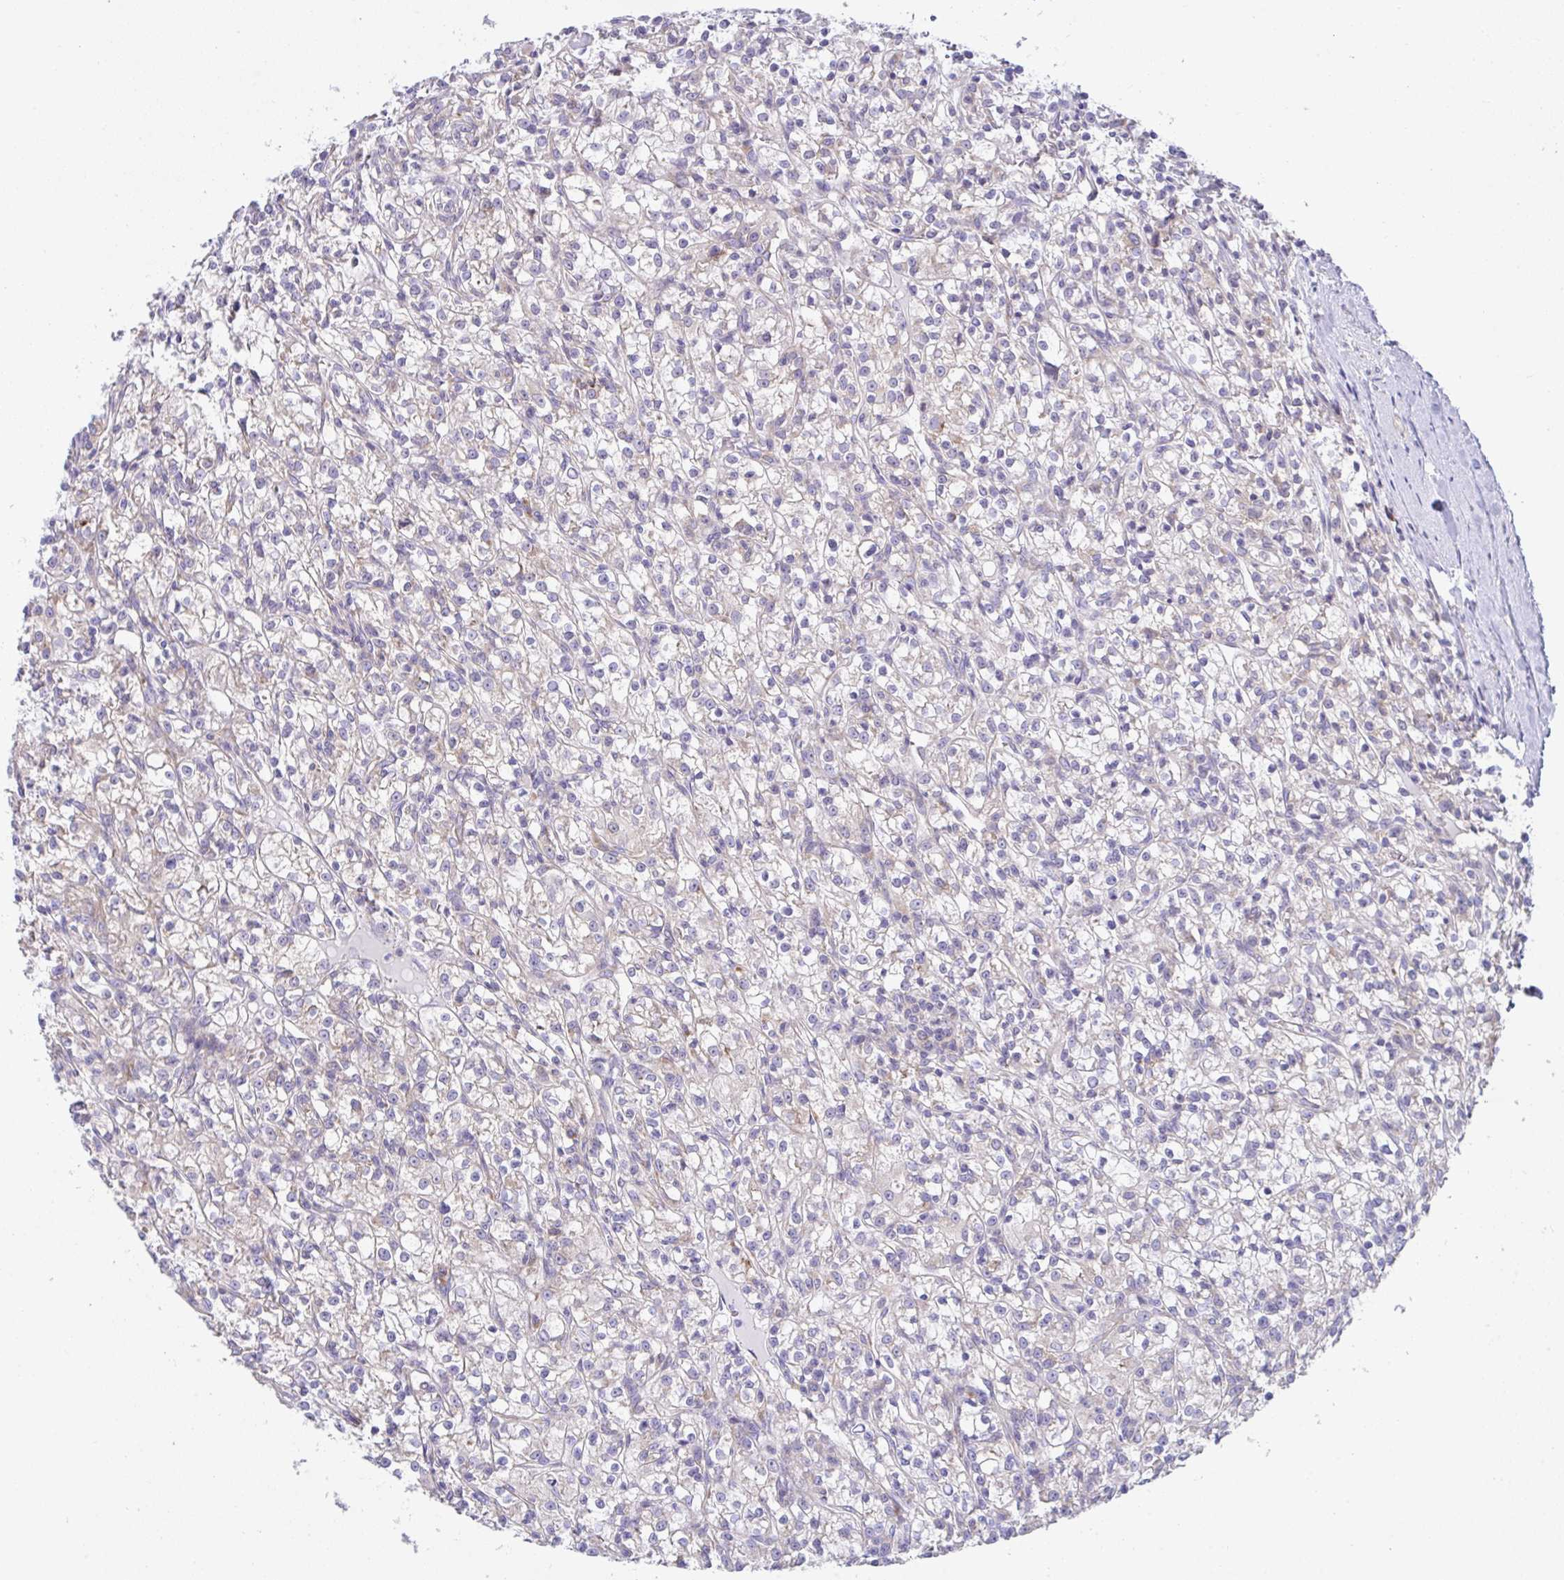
{"staining": {"intensity": "weak", "quantity": "<25%", "location": "cytoplasmic/membranous"}, "tissue": "renal cancer", "cell_type": "Tumor cells", "image_type": "cancer", "snomed": [{"axis": "morphology", "description": "Adenocarcinoma, NOS"}, {"axis": "topography", "description": "Kidney"}], "caption": "The histopathology image reveals no significant positivity in tumor cells of adenocarcinoma (renal).", "gene": "FAU", "patient": {"sex": "female", "age": 59}}